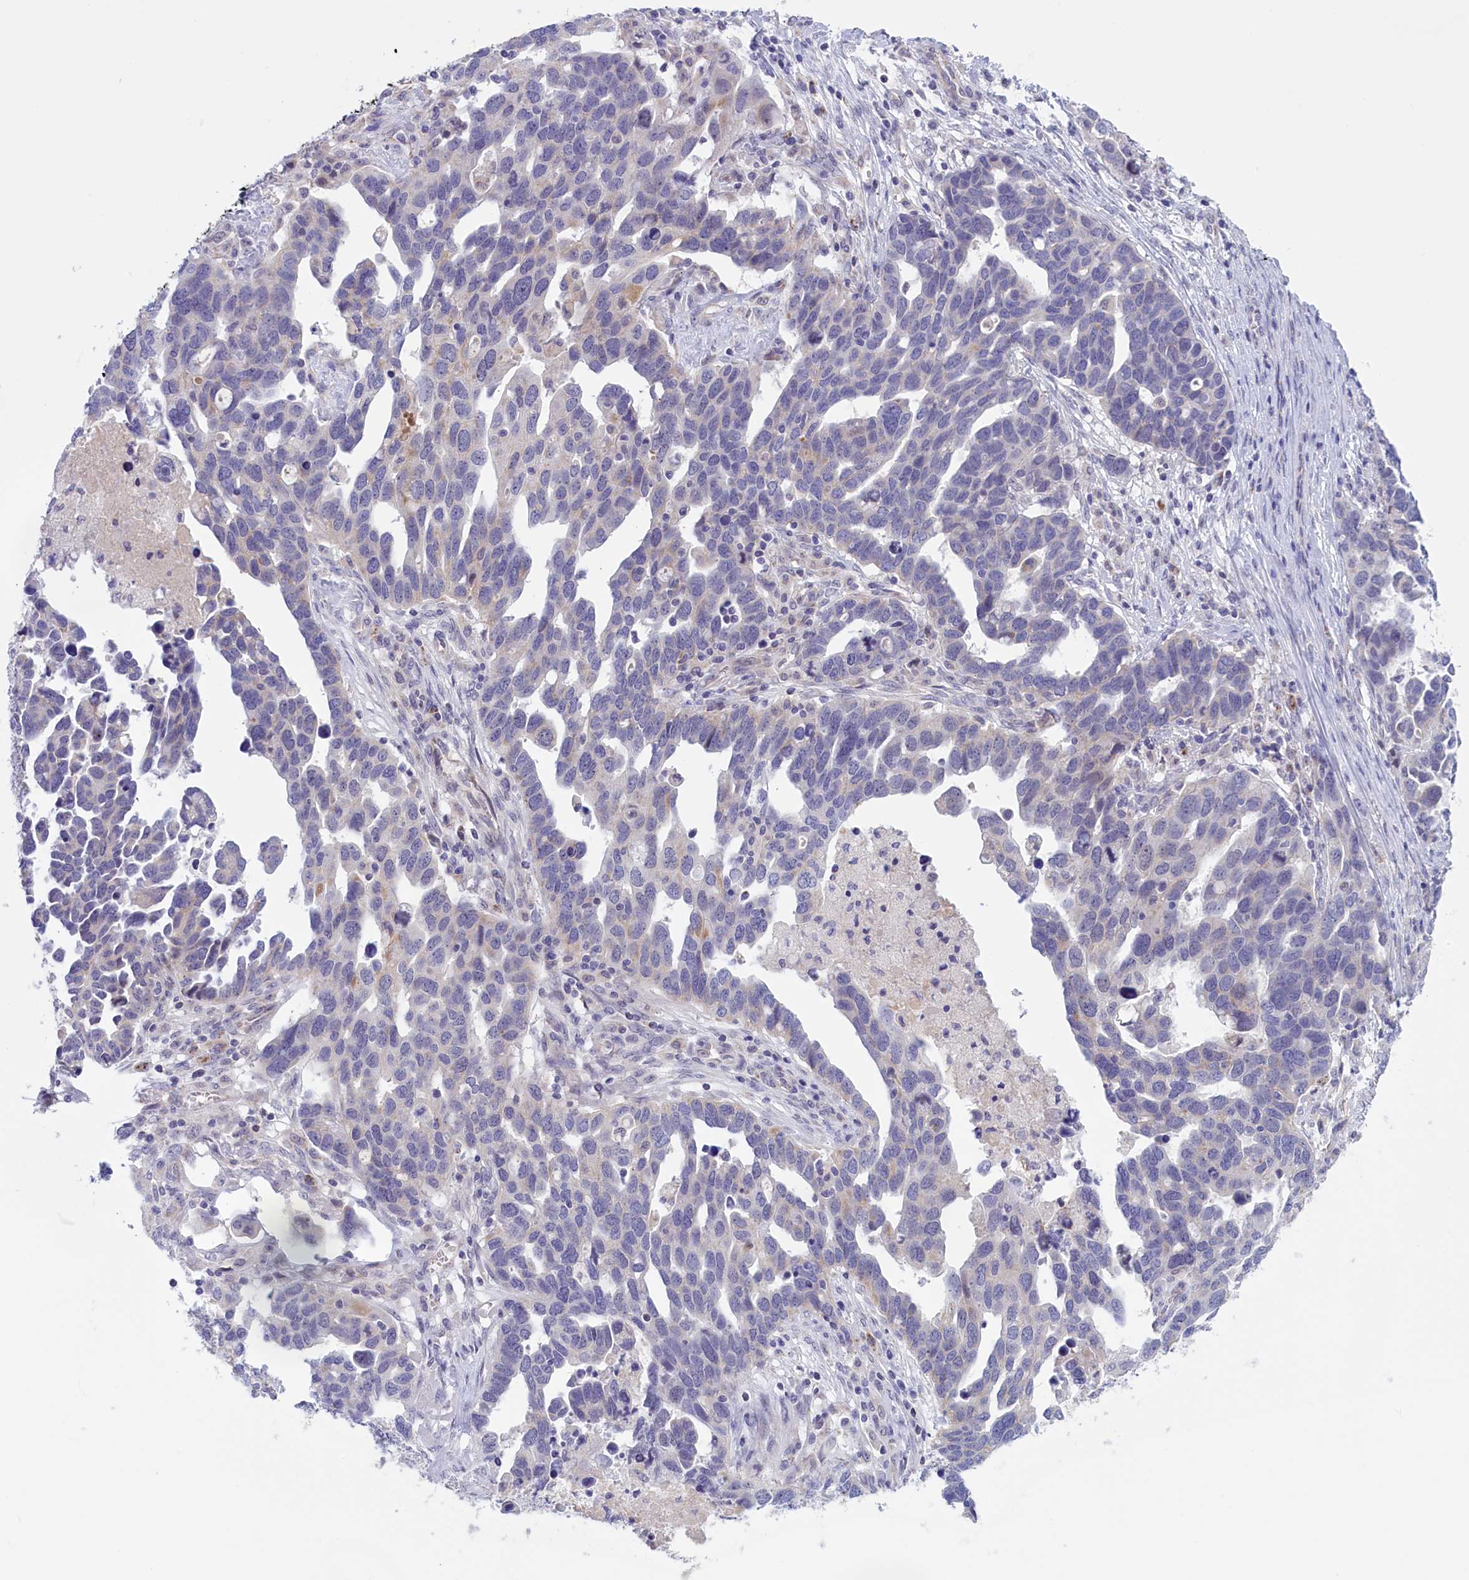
{"staining": {"intensity": "negative", "quantity": "none", "location": "none"}, "tissue": "ovarian cancer", "cell_type": "Tumor cells", "image_type": "cancer", "snomed": [{"axis": "morphology", "description": "Cystadenocarcinoma, serous, NOS"}, {"axis": "topography", "description": "Ovary"}], "caption": "Ovarian cancer (serous cystadenocarcinoma) stained for a protein using IHC displays no expression tumor cells.", "gene": "FAM149B1", "patient": {"sex": "female", "age": 54}}